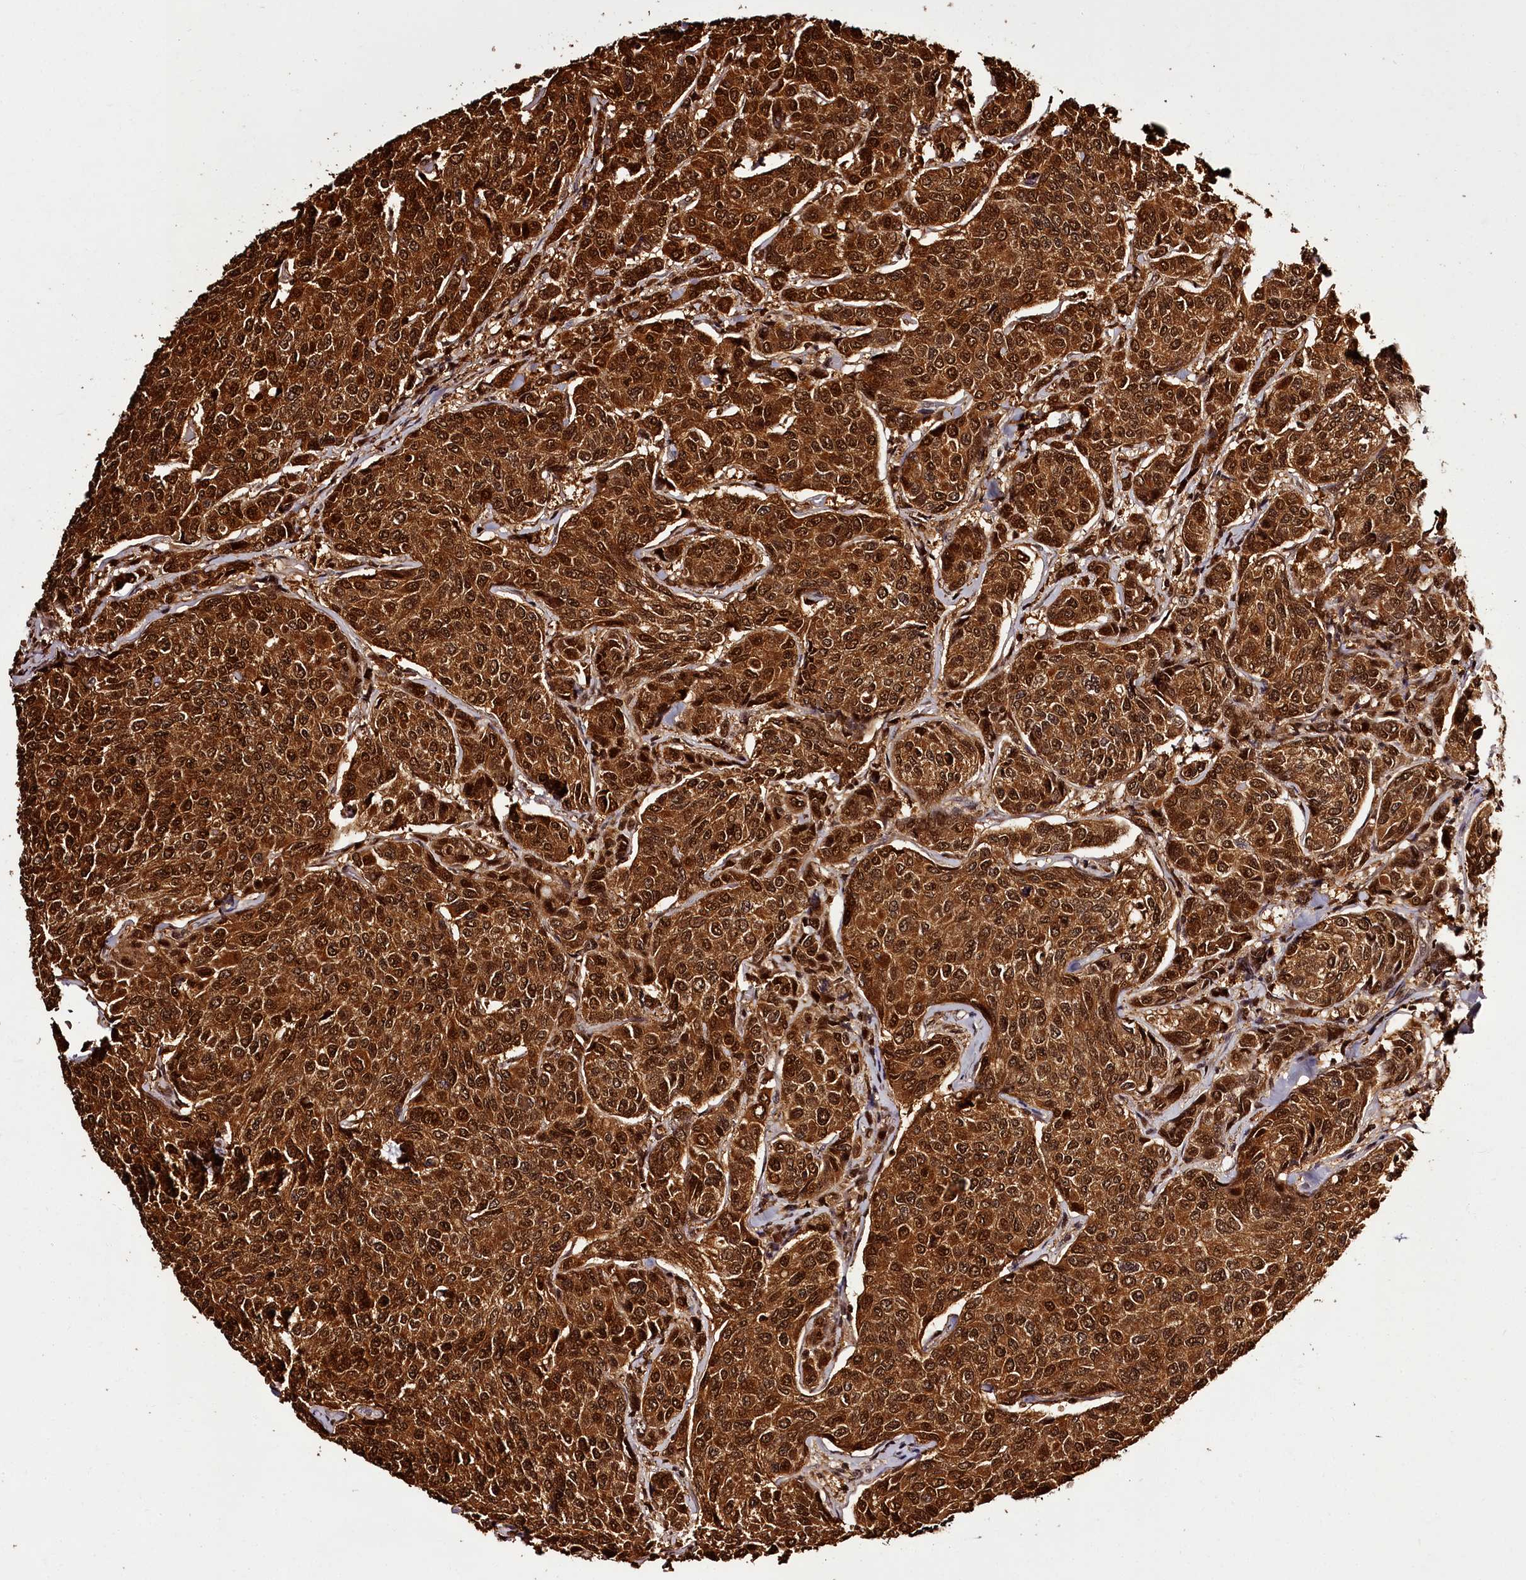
{"staining": {"intensity": "strong", "quantity": ">75%", "location": "cytoplasmic/membranous,nuclear"}, "tissue": "breast cancer", "cell_type": "Tumor cells", "image_type": "cancer", "snomed": [{"axis": "morphology", "description": "Duct carcinoma"}, {"axis": "topography", "description": "Breast"}], "caption": "Protein staining of breast cancer tissue exhibits strong cytoplasmic/membranous and nuclear expression in approximately >75% of tumor cells.", "gene": "NPRL2", "patient": {"sex": "female", "age": 55}}